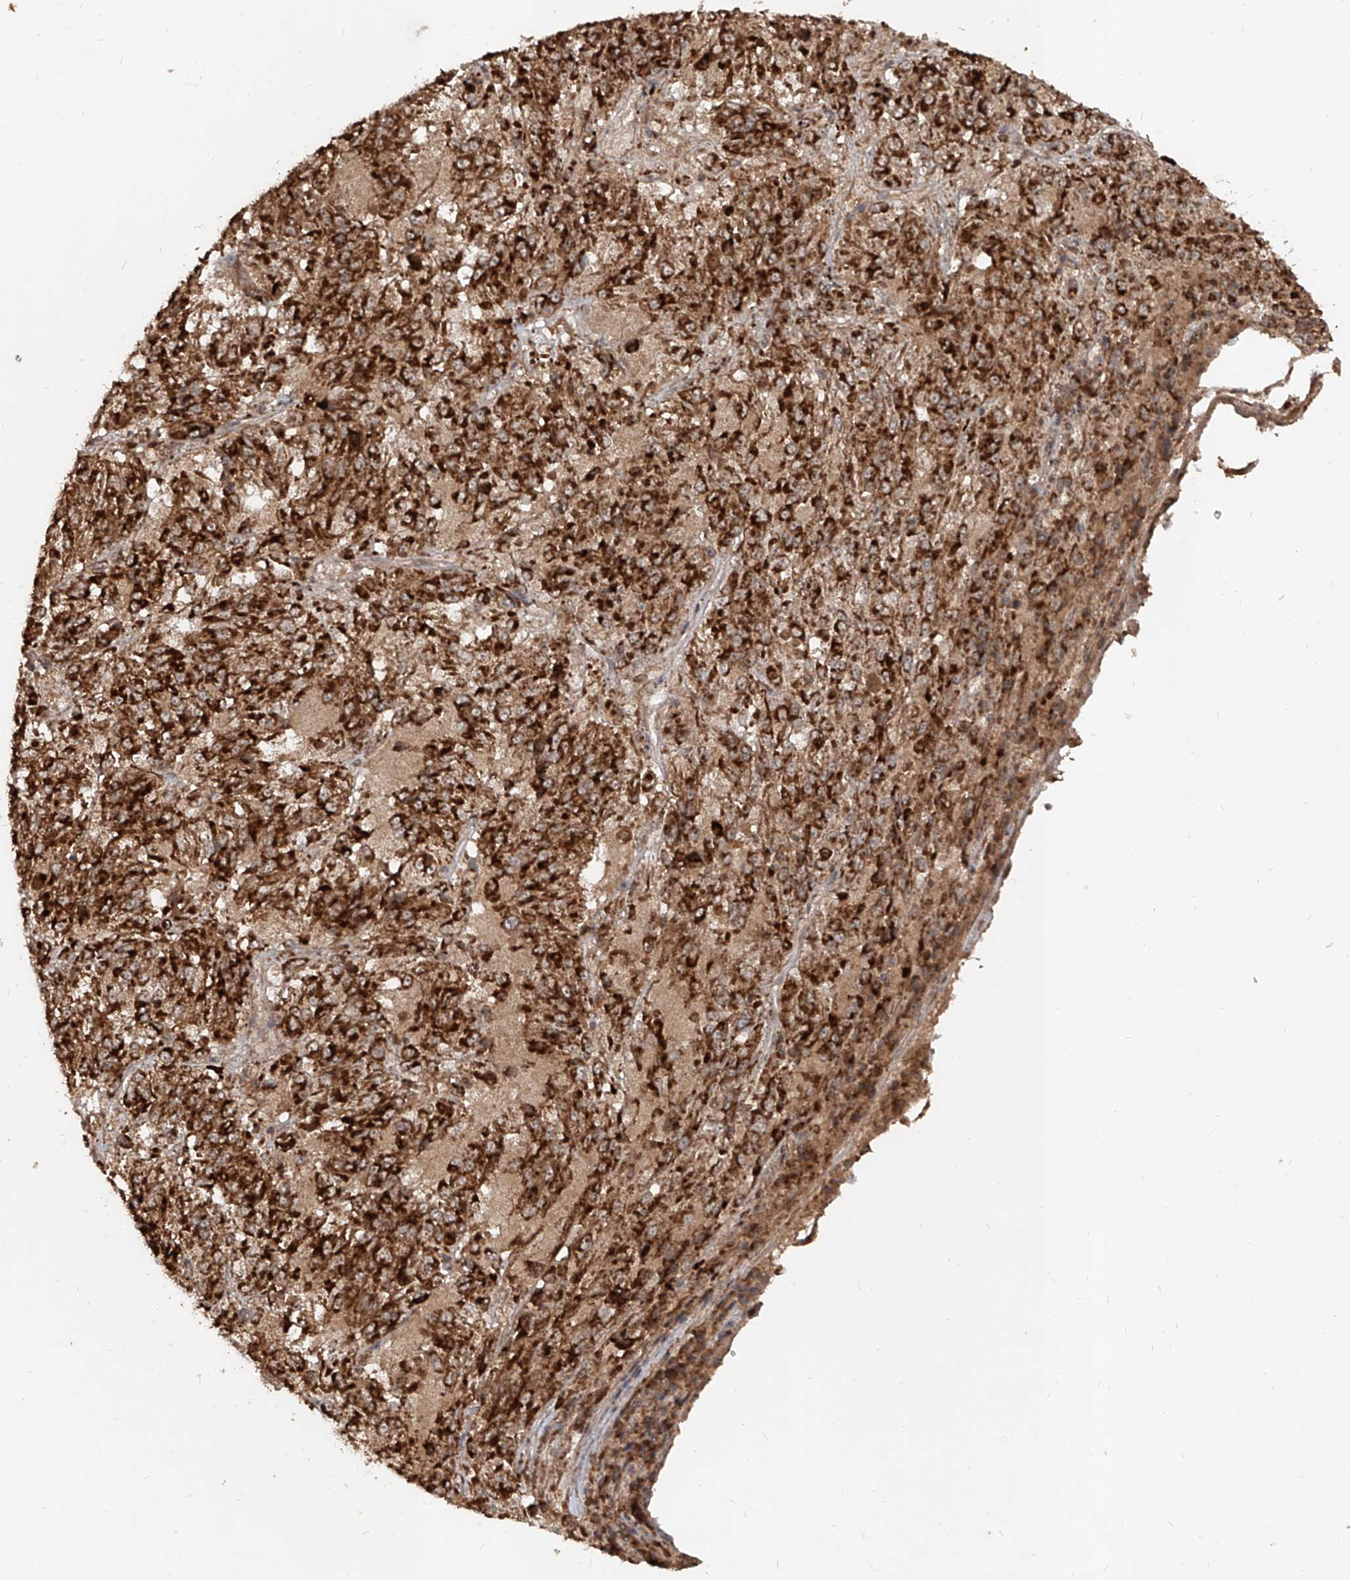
{"staining": {"intensity": "strong", "quantity": ">75%", "location": "cytoplasmic/membranous"}, "tissue": "melanoma", "cell_type": "Tumor cells", "image_type": "cancer", "snomed": [{"axis": "morphology", "description": "Malignant melanoma, Metastatic site"}, {"axis": "topography", "description": "Lung"}], "caption": "Protein staining exhibits strong cytoplasmic/membranous positivity in approximately >75% of tumor cells in melanoma.", "gene": "AIM2", "patient": {"sex": "male", "age": 64}}